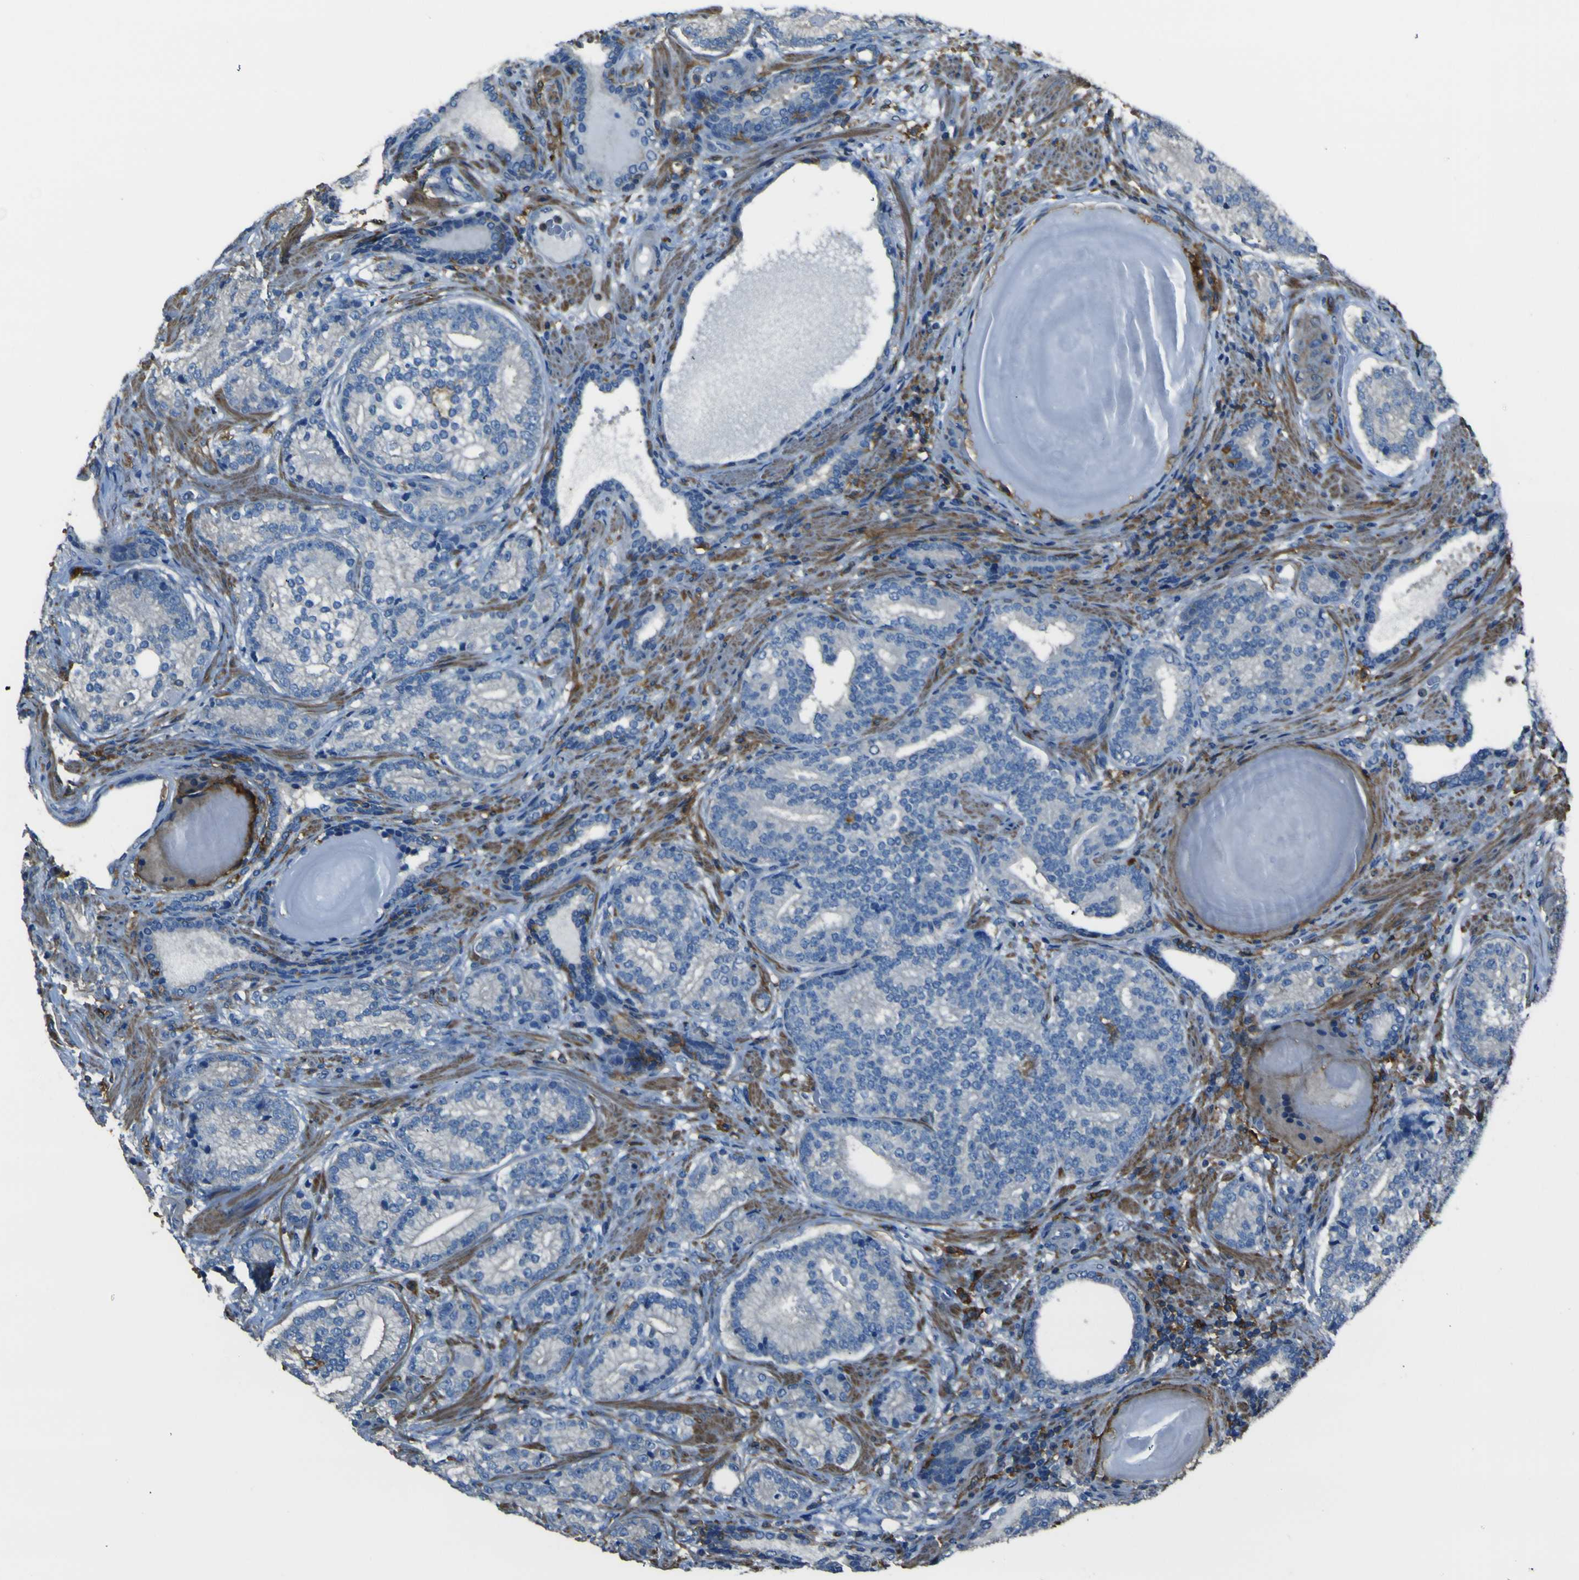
{"staining": {"intensity": "negative", "quantity": "none", "location": "none"}, "tissue": "prostate cancer", "cell_type": "Tumor cells", "image_type": "cancer", "snomed": [{"axis": "morphology", "description": "Adenocarcinoma, High grade"}, {"axis": "topography", "description": "Prostate"}], "caption": "Human prostate adenocarcinoma (high-grade) stained for a protein using IHC reveals no staining in tumor cells.", "gene": "LAIR1", "patient": {"sex": "male", "age": 61}}